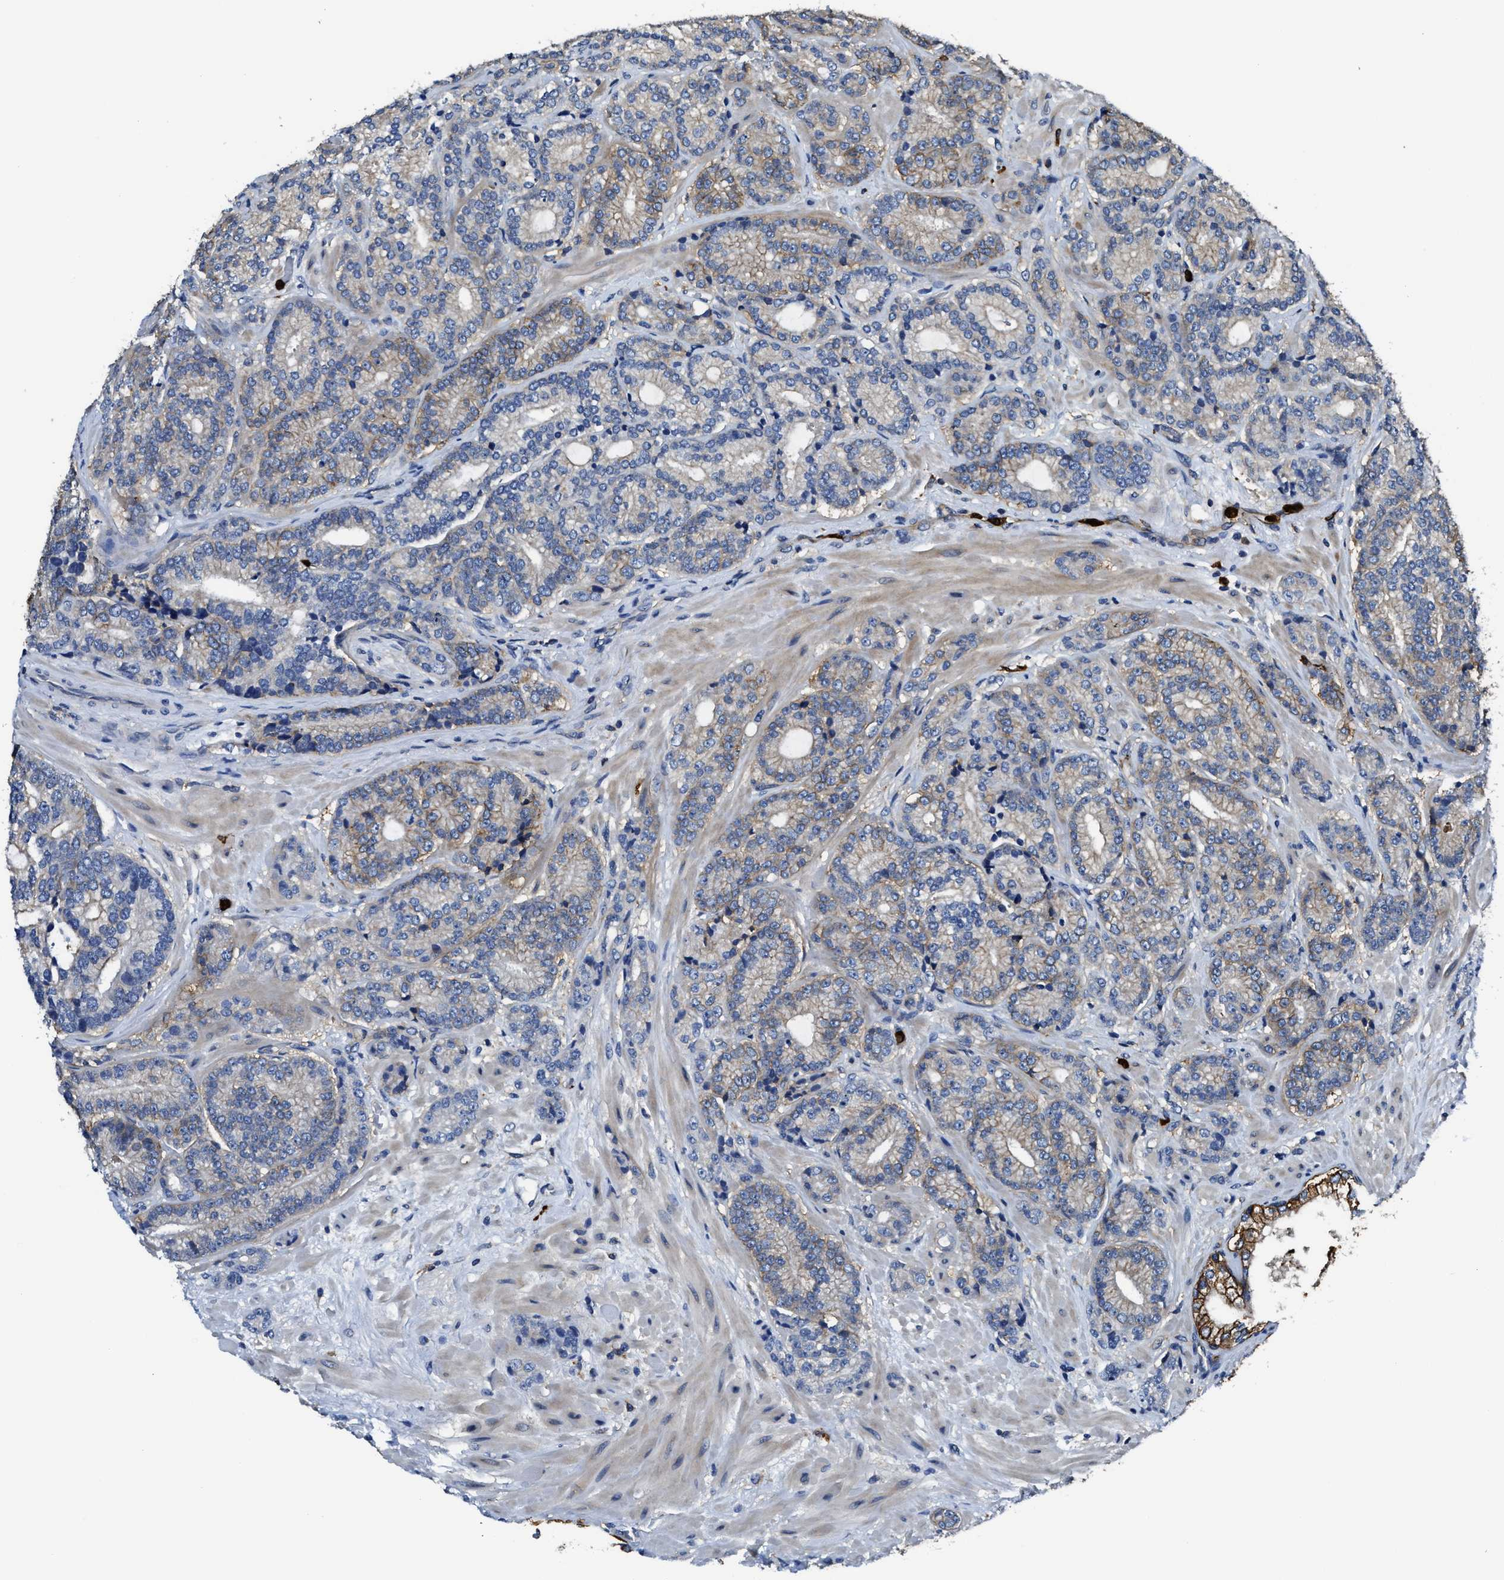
{"staining": {"intensity": "weak", "quantity": "<25%", "location": "cytoplasmic/membranous"}, "tissue": "prostate cancer", "cell_type": "Tumor cells", "image_type": "cancer", "snomed": [{"axis": "morphology", "description": "Adenocarcinoma, High grade"}, {"axis": "topography", "description": "Prostate"}], "caption": "An IHC image of high-grade adenocarcinoma (prostate) is shown. There is no staining in tumor cells of high-grade adenocarcinoma (prostate).", "gene": "TRAF6", "patient": {"sex": "male", "age": 61}}